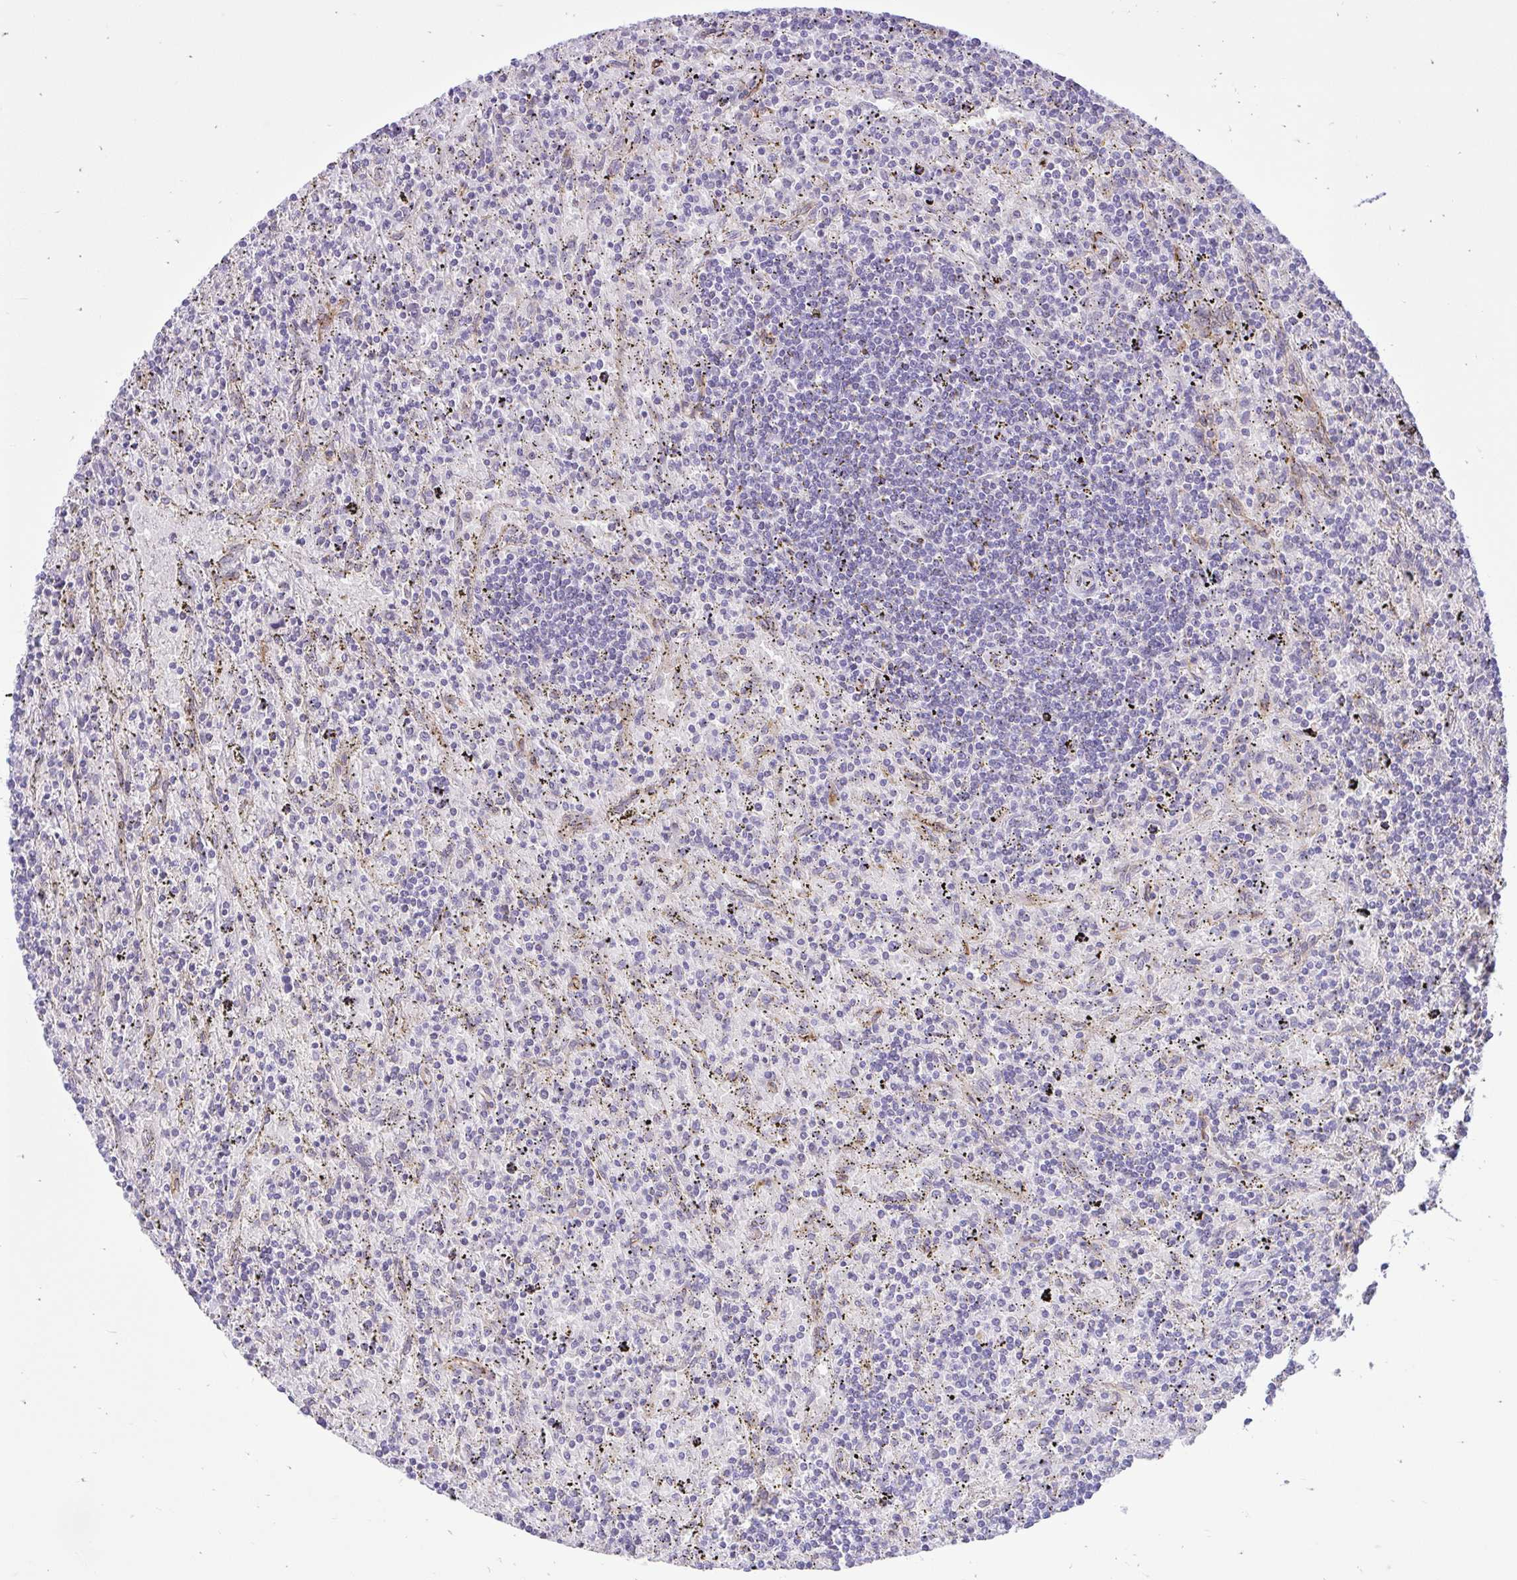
{"staining": {"intensity": "negative", "quantity": "none", "location": "none"}, "tissue": "lymphoma", "cell_type": "Tumor cells", "image_type": "cancer", "snomed": [{"axis": "morphology", "description": "Malignant lymphoma, non-Hodgkin's type, Low grade"}, {"axis": "topography", "description": "Spleen"}], "caption": "This is an immunohistochemistry photomicrograph of lymphoma. There is no positivity in tumor cells.", "gene": "ZNF101", "patient": {"sex": "male", "age": 76}}